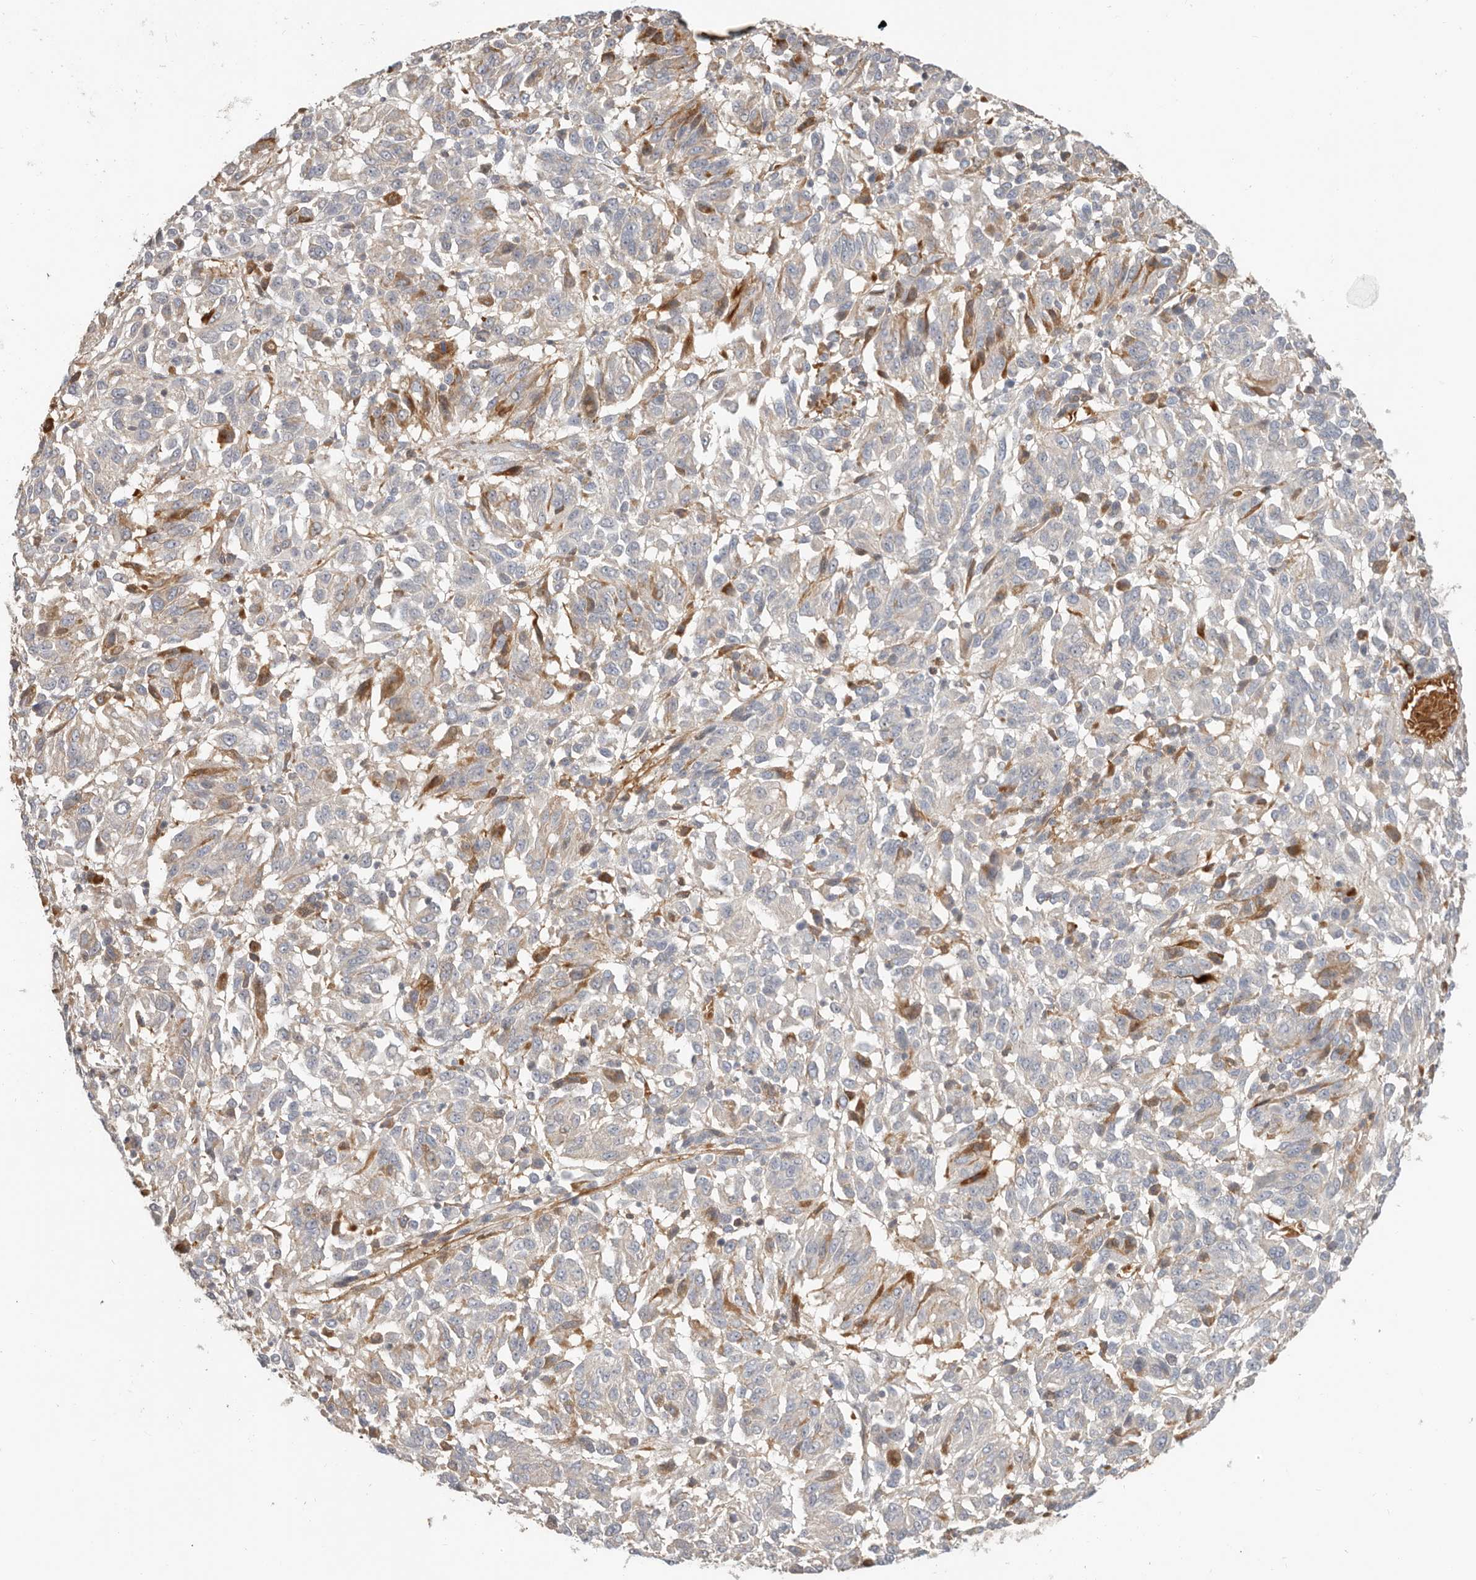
{"staining": {"intensity": "negative", "quantity": "none", "location": "none"}, "tissue": "melanoma", "cell_type": "Tumor cells", "image_type": "cancer", "snomed": [{"axis": "morphology", "description": "Malignant melanoma, NOS"}, {"axis": "topography", "description": "Skin"}], "caption": "Image shows no protein positivity in tumor cells of malignant melanoma tissue. (DAB IHC, high magnification).", "gene": "MTFR2", "patient": {"sex": "female", "age": 82}}